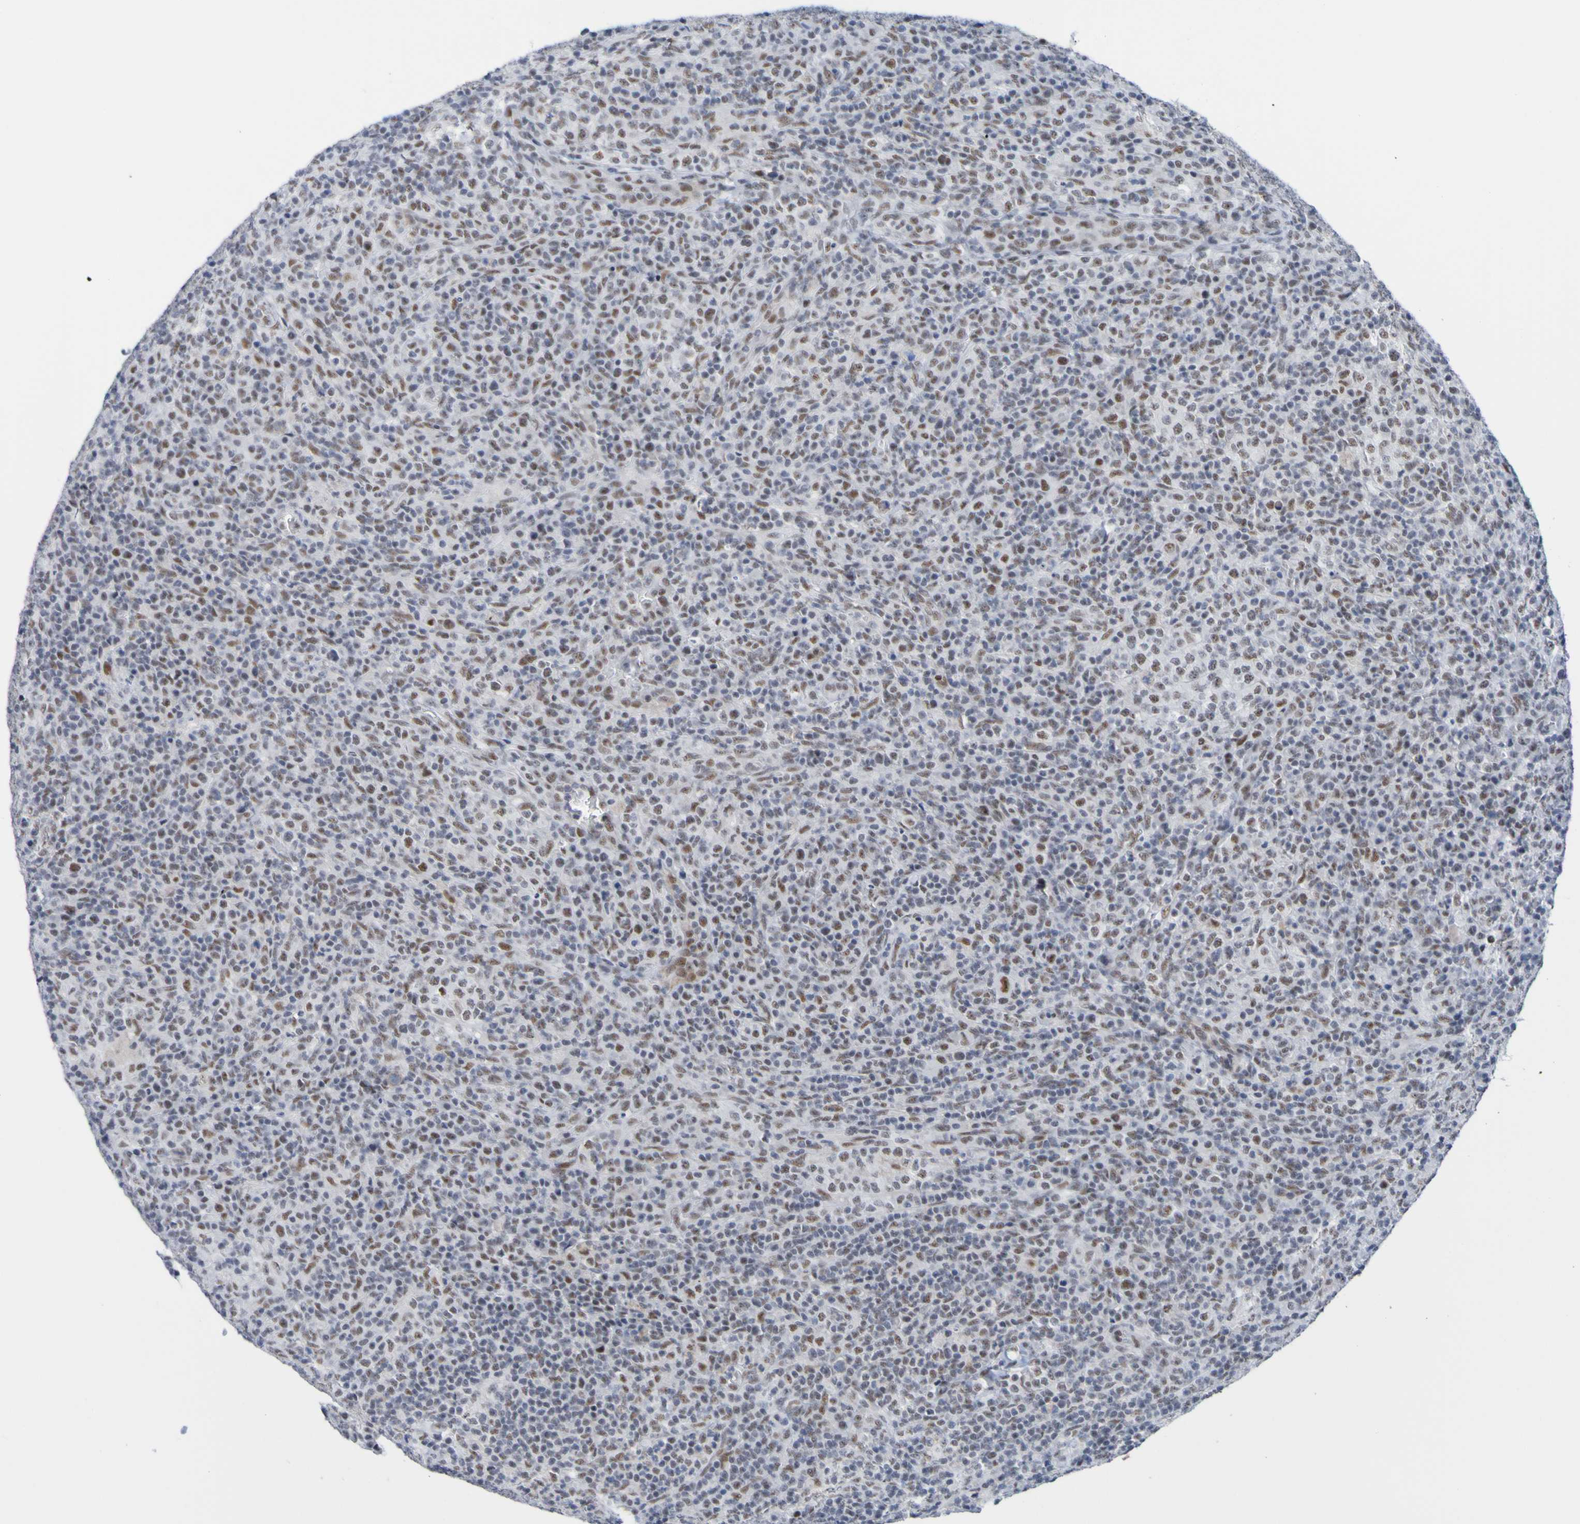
{"staining": {"intensity": "moderate", "quantity": "<25%", "location": "nuclear"}, "tissue": "lymphoma", "cell_type": "Tumor cells", "image_type": "cancer", "snomed": [{"axis": "morphology", "description": "Malignant lymphoma, non-Hodgkin's type, High grade"}, {"axis": "topography", "description": "Lymph node"}], "caption": "Malignant lymphoma, non-Hodgkin's type (high-grade) tissue exhibits moderate nuclear expression in approximately <25% of tumor cells (DAB (3,3'-diaminobenzidine) = brown stain, brightfield microscopy at high magnification).", "gene": "CDC5L", "patient": {"sex": "female", "age": 76}}